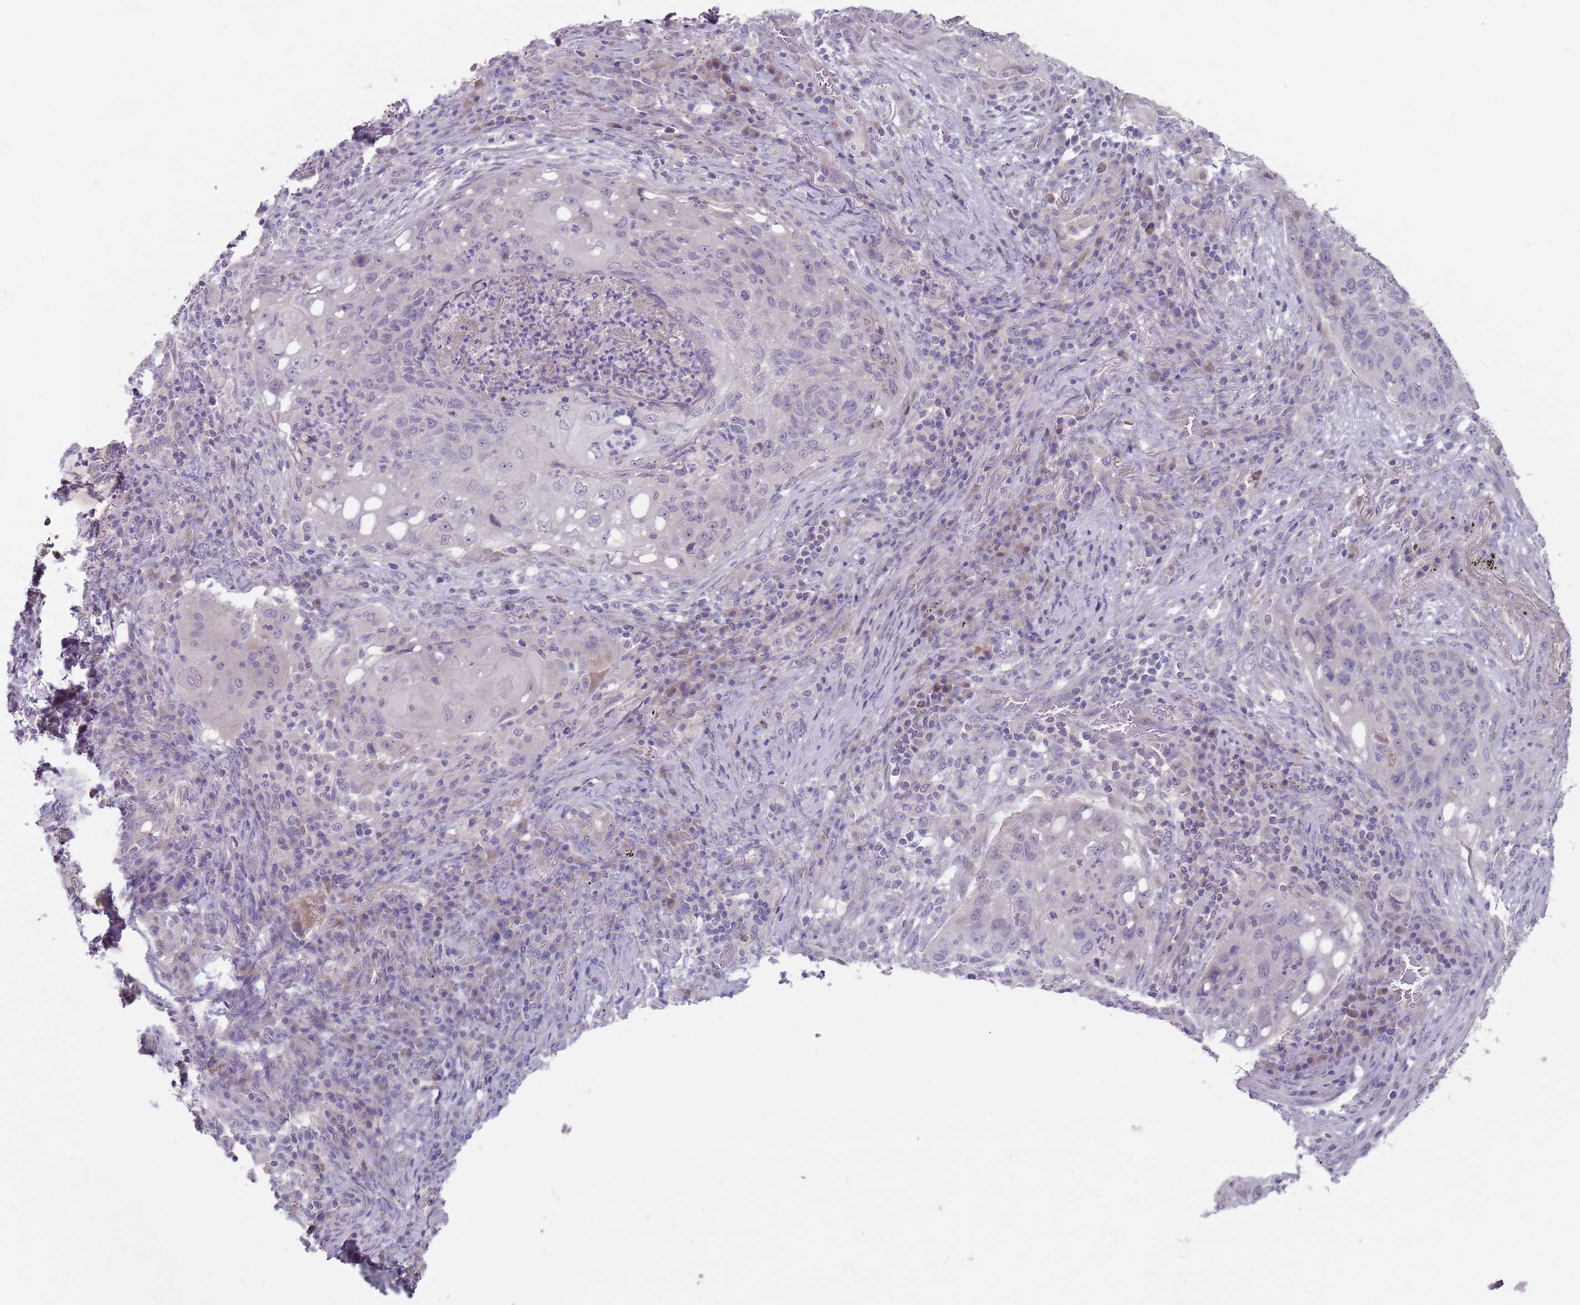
{"staining": {"intensity": "negative", "quantity": "none", "location": "none"}, "tissue": "lung cancer", "cell_type": "Tumor cells", "image_type": "cancer", "snomed": [{"axis": "morphology", "description": "Squamous cell carcinoma, NOS"}, {"axis": "topography", "description": "Lung"}], "caption": "This micrograph is of lung squamous cell carcinoma stained with immunohistochemistry to label a protein in brown with the nuclei are counter-stained blue. There is no positivity in tumor cells.", "gene": "PRAC1", "patient": {"sex": "female", "age": 63}}